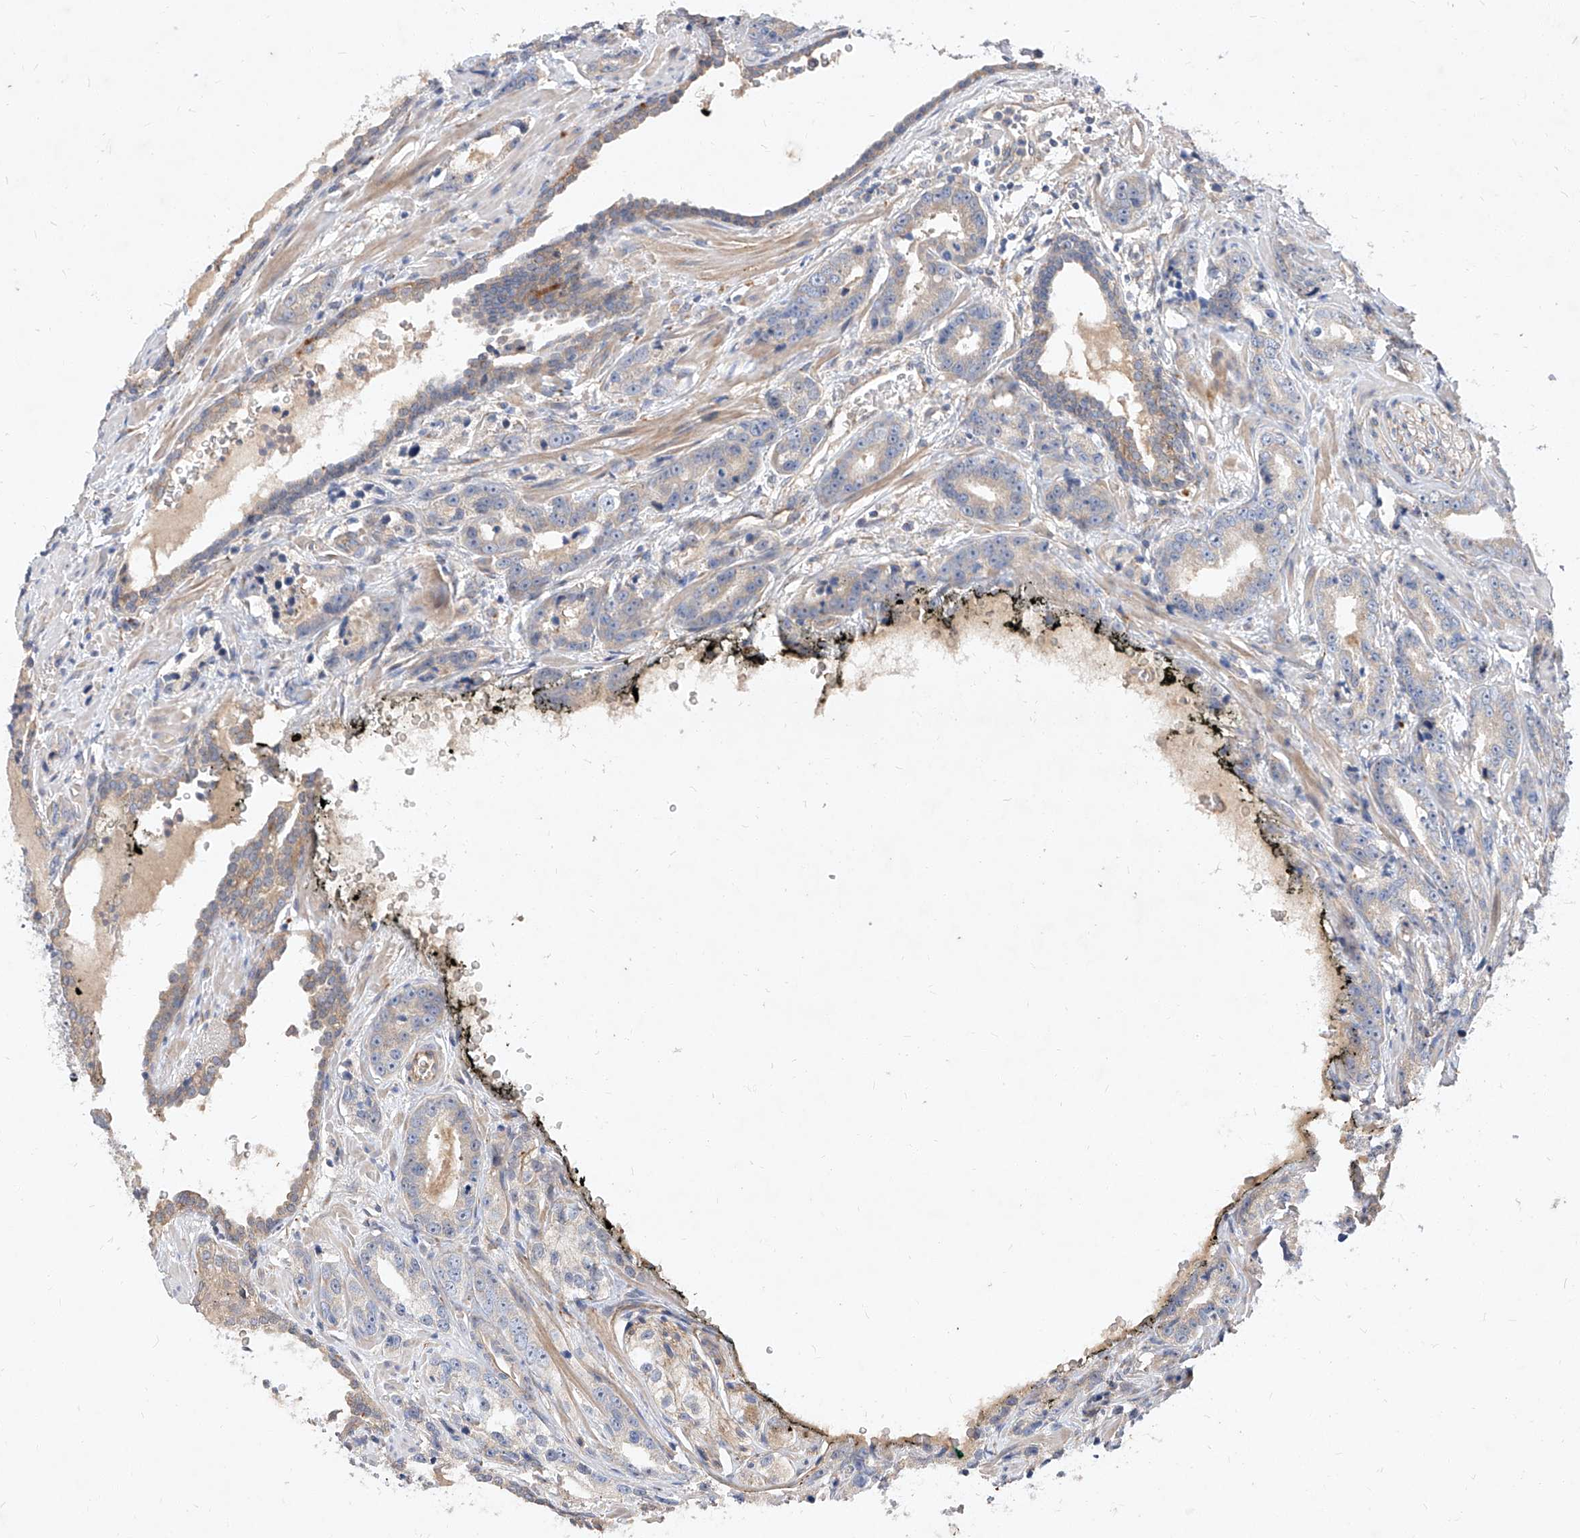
{"staining": {"intensity": "negative", "quantity": "none", "location": "none"}, "tissue": "prostate cancer", "cell_type": "Tumor cells", "image_type": "cancer", "snomed": [{"axis": "morphology", "description": "Adenocarcinoma, High grade"}, {"axis": "topography", "description": "Prostate"}], "caption": "DAB (3,3'-diaminobenzidine) immunohistochemical staining of human prostate cancer (adenocarcinoma (high-grade)) shows no significant expression in tumor cells.", "gene": "DIRAS3", "patient": {"sex": "male", "age": 62}}